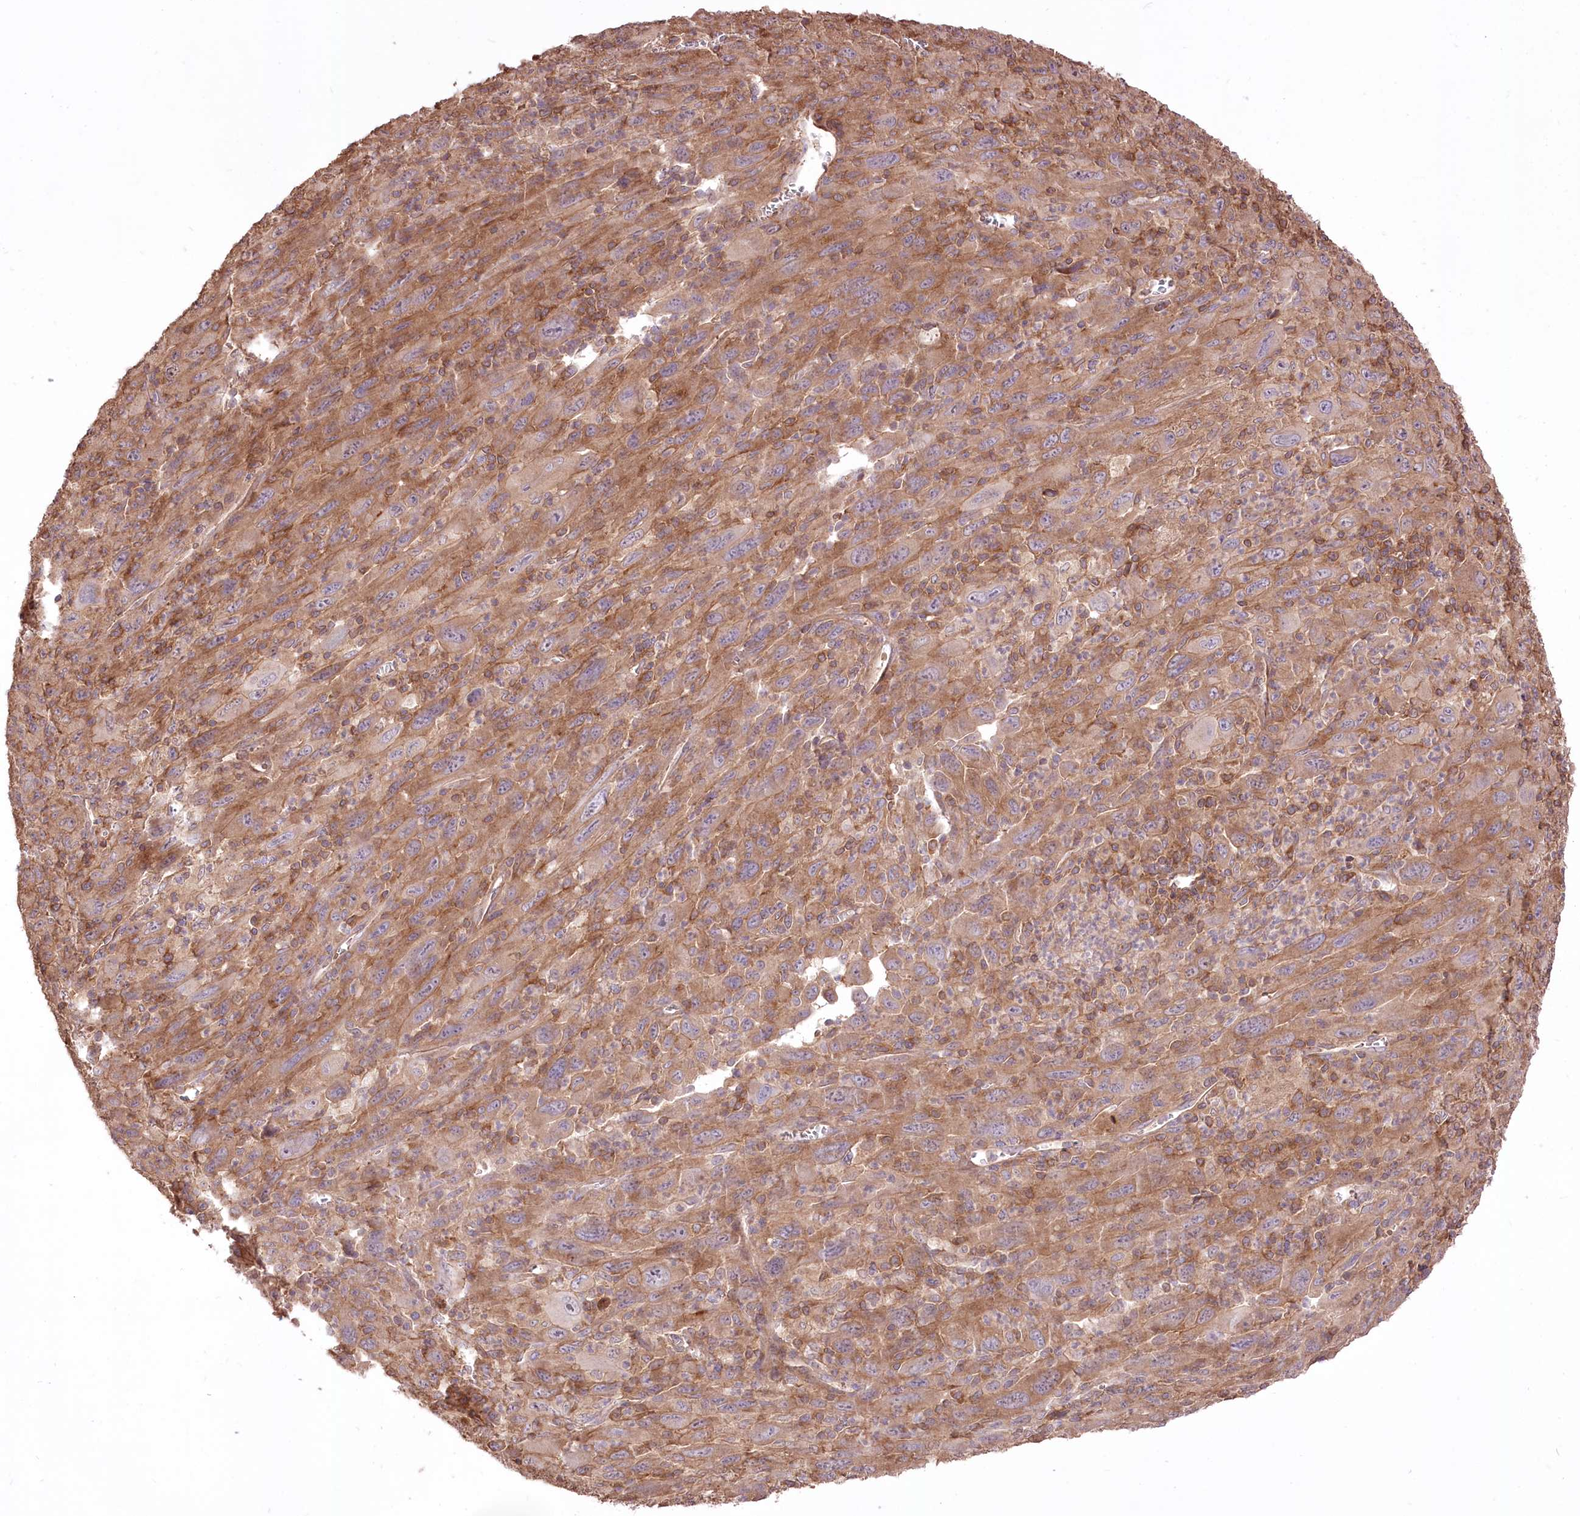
{"staining": {"intensity": "weak", "quantity": "25%-75%", "location": "cytoplasmic/membranous"}, "tissue": "melanoma", "cell_type": "Tumor cells", "image_type": "cancer", "snomed": [{"axis": "morphology", "description": "Malignant melanoma, Metastatic site"}, {"axis": "topography", "description": "Skin"}], "caption": "Approximately 25%-75% of tumor cells in melanoma demonstrate weak cytoplasmic/membranous protein staining as visualized by brown immunohistochemical staining.", "gene": "XYLB", "patient": {"sex": "female", "age": 56}}